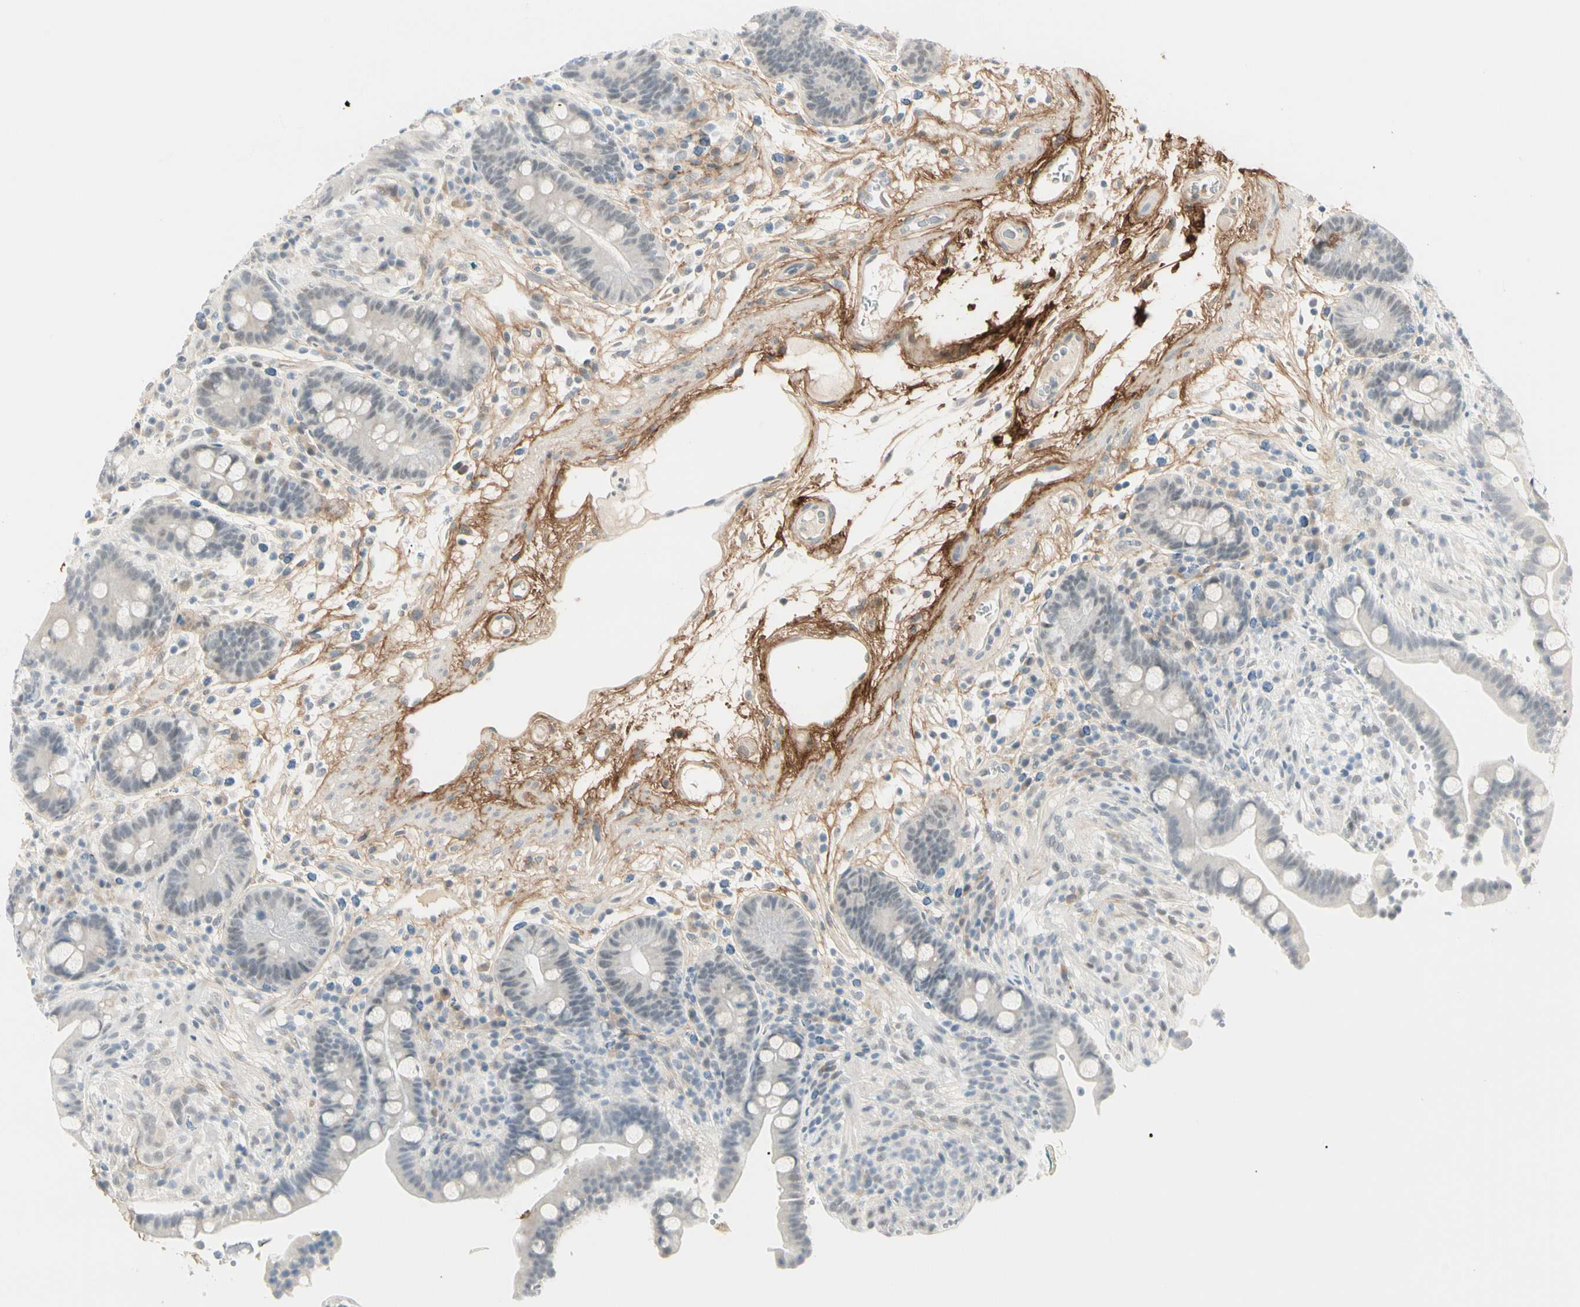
{"staining": {"intensity": "negative", "quantity": "none", "location": "none"}, "tissue": "colon", "cell_type": "Endothelial cells", "image_type": "normal", "snomed": [{"axis": "morphology", "description": "Normal tissue, NOS"}, {"axis": "topography", "description": "Colon"}], "caption": "An immunohistochemistry micrograph of unremarkable colon is shown. There is no staining in endothelial cells of colon. The staining is performed using DAB (3,3'-diaminobenzidine) brown chromogen with nuclei counter-stained in using hematoxylin.", "gene": "ASPN", "patient": {"sex": "male", "age": 73}}